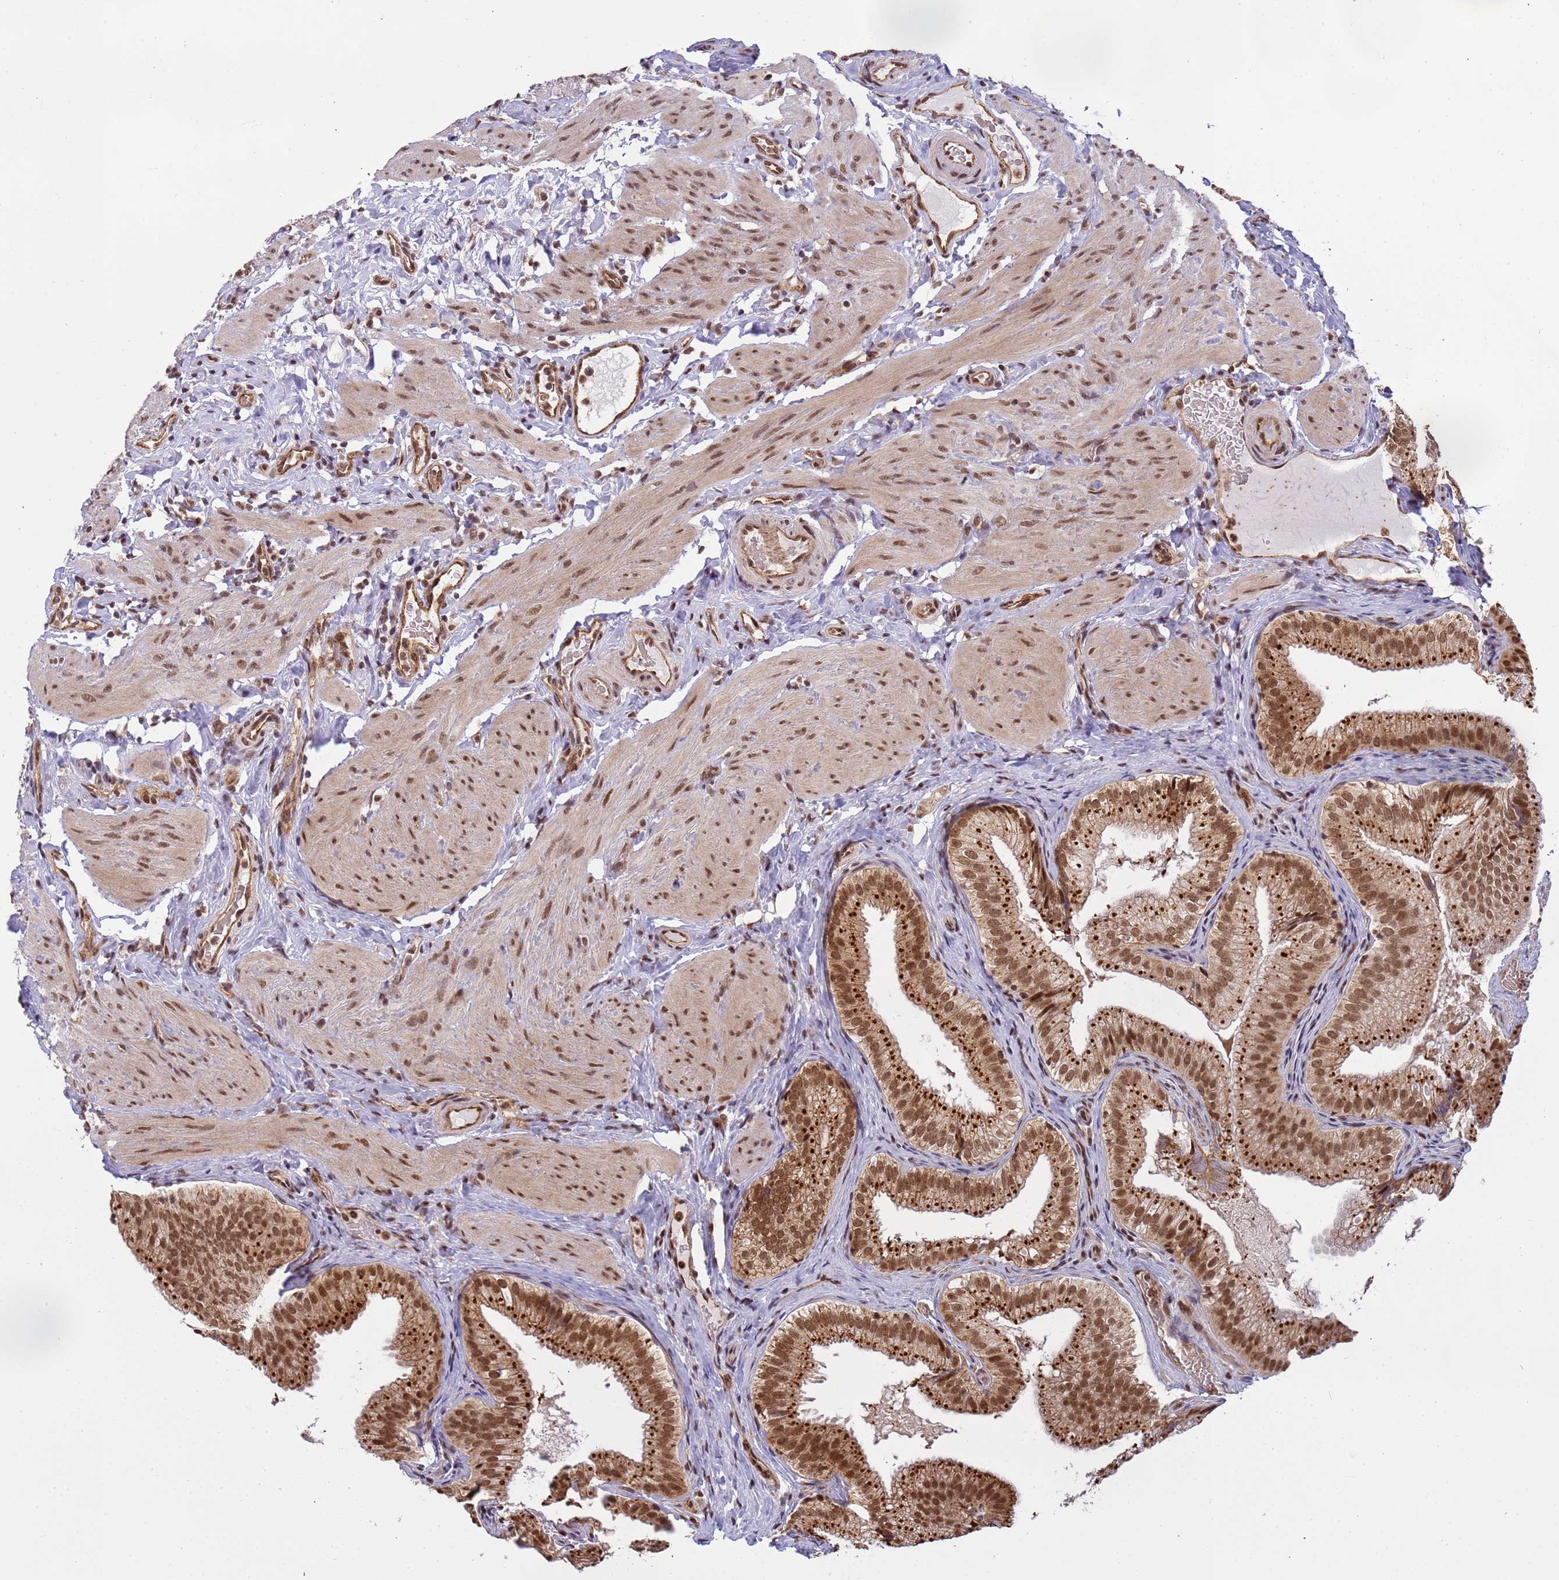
{"staining": {"intensity": "strong", "quantity": ">75%", "location": "cytoplasmic/membranous,nuclear"}, "tissue": "gallbladder", "cell_type": "Glandular cells", "image_type": "normal", "snomed": [{"axis": "morphology", "description": "Normal tissue, NOS"}, {"axis": "topography", "description": "Gallbladder"}], "caption": "Immunohistochemistry (IHC) image of unremarkable gallbladder: gallbladder stained using immunohistochemistry (IHC) shows high levels of strong protein expression localized specifically in the cytoplasmic/membranous,nuclear of glandular cells, appearing as a cytoplasmic/membranous,nuclear brown color.", "gene": "EMC2", "patient": {"sex": "female", "age": 30}}